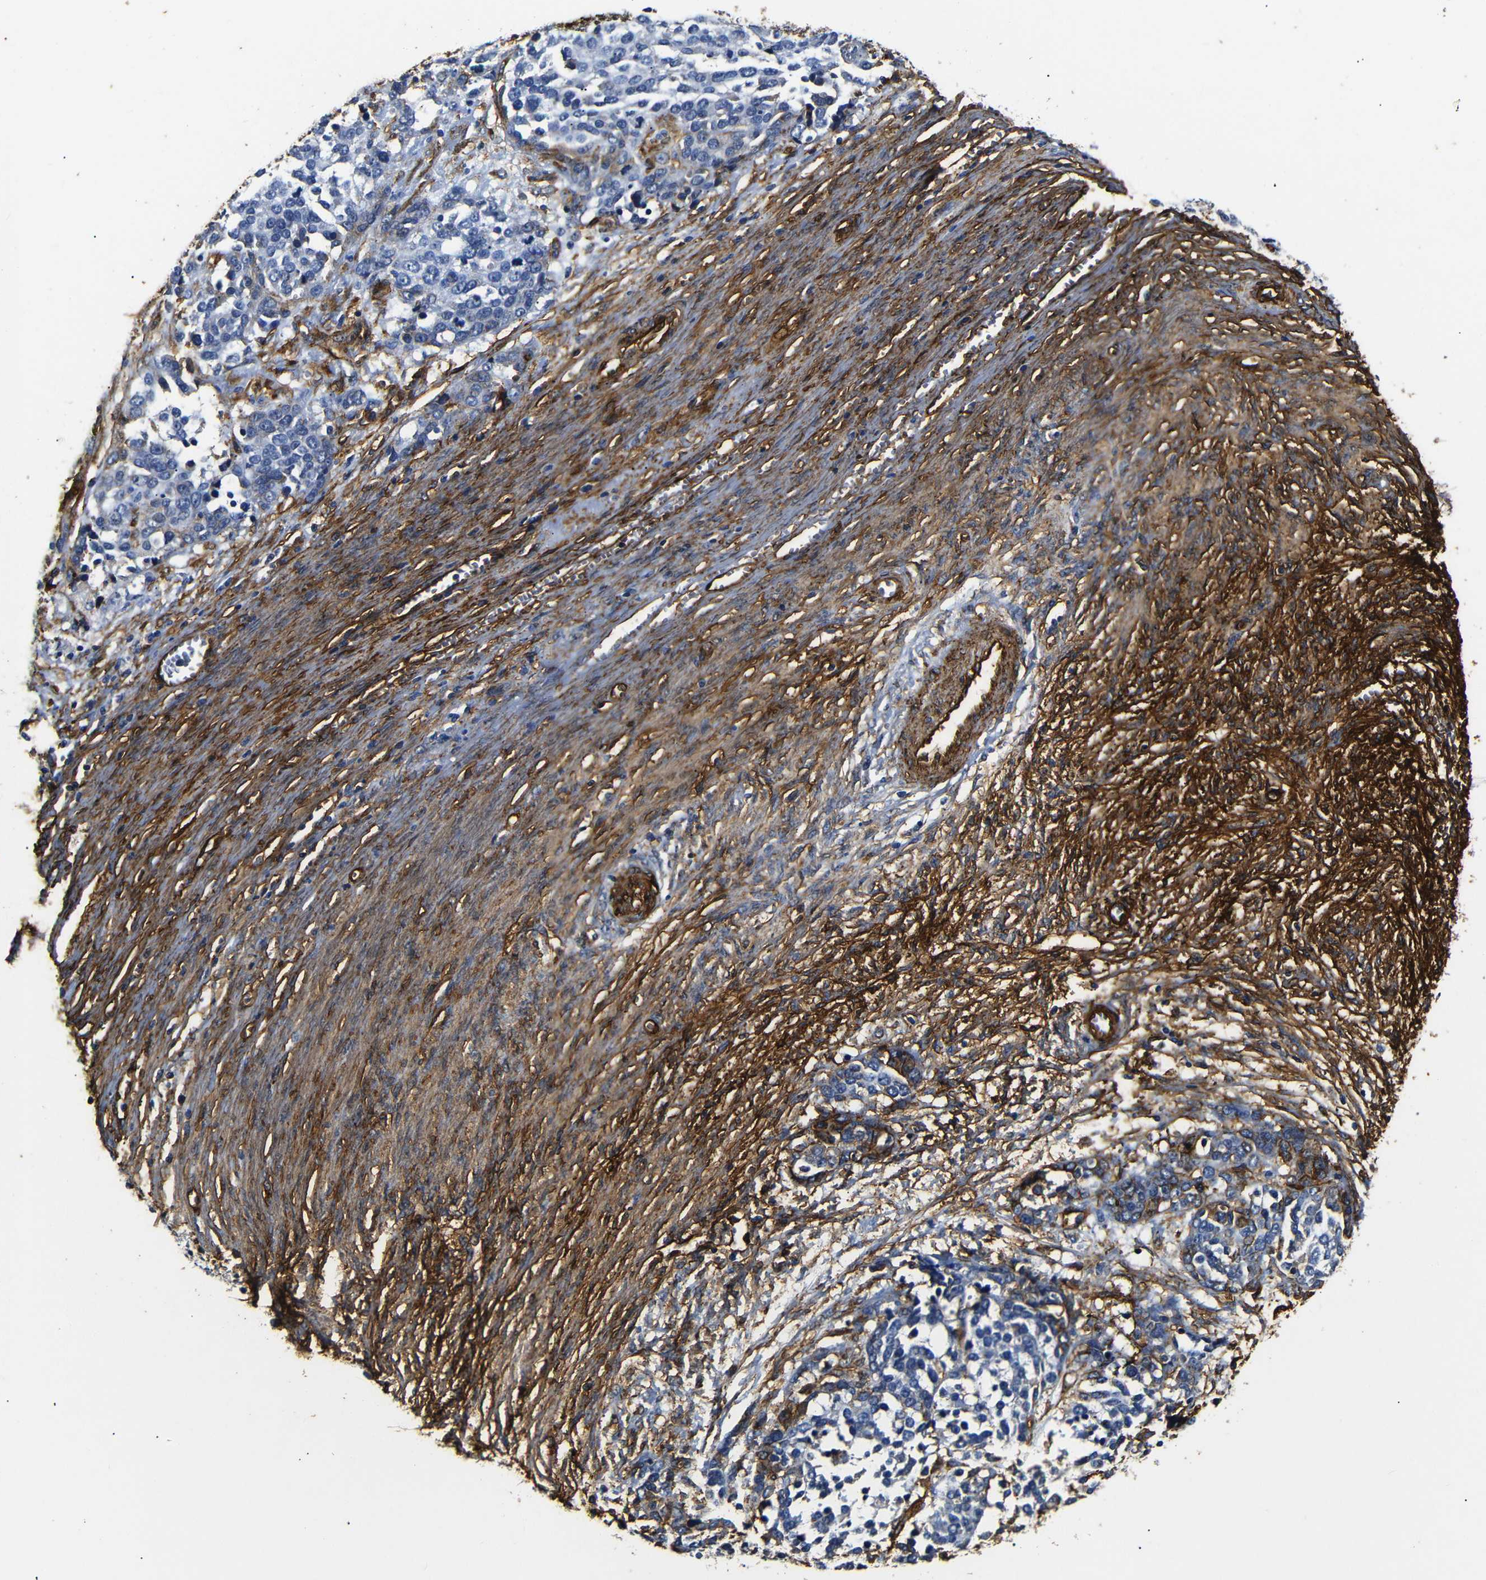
{"staining": {"intensity": "moderate", "quantity": "<25%", "location": "cytoplasmic/membranous"}, "tissue": "ovarian cancer", "cell_type": "Tumor cells", "image_type": "cancer", "snomed": [{"axis": "morphology", "description": "Cystadenocarcinoma, serous, NOS"}, {"axis": "topography", "description": "Ovary"}], "caption": "The histopathology image exhibits a brown stain indicating the presence of a protein in the cytoplasmic/membranous of tumor cells in ovarian serous cystadenocarcinoma.", "gene": "CAV2", "patient": {"sex": "female", "age": 44}}